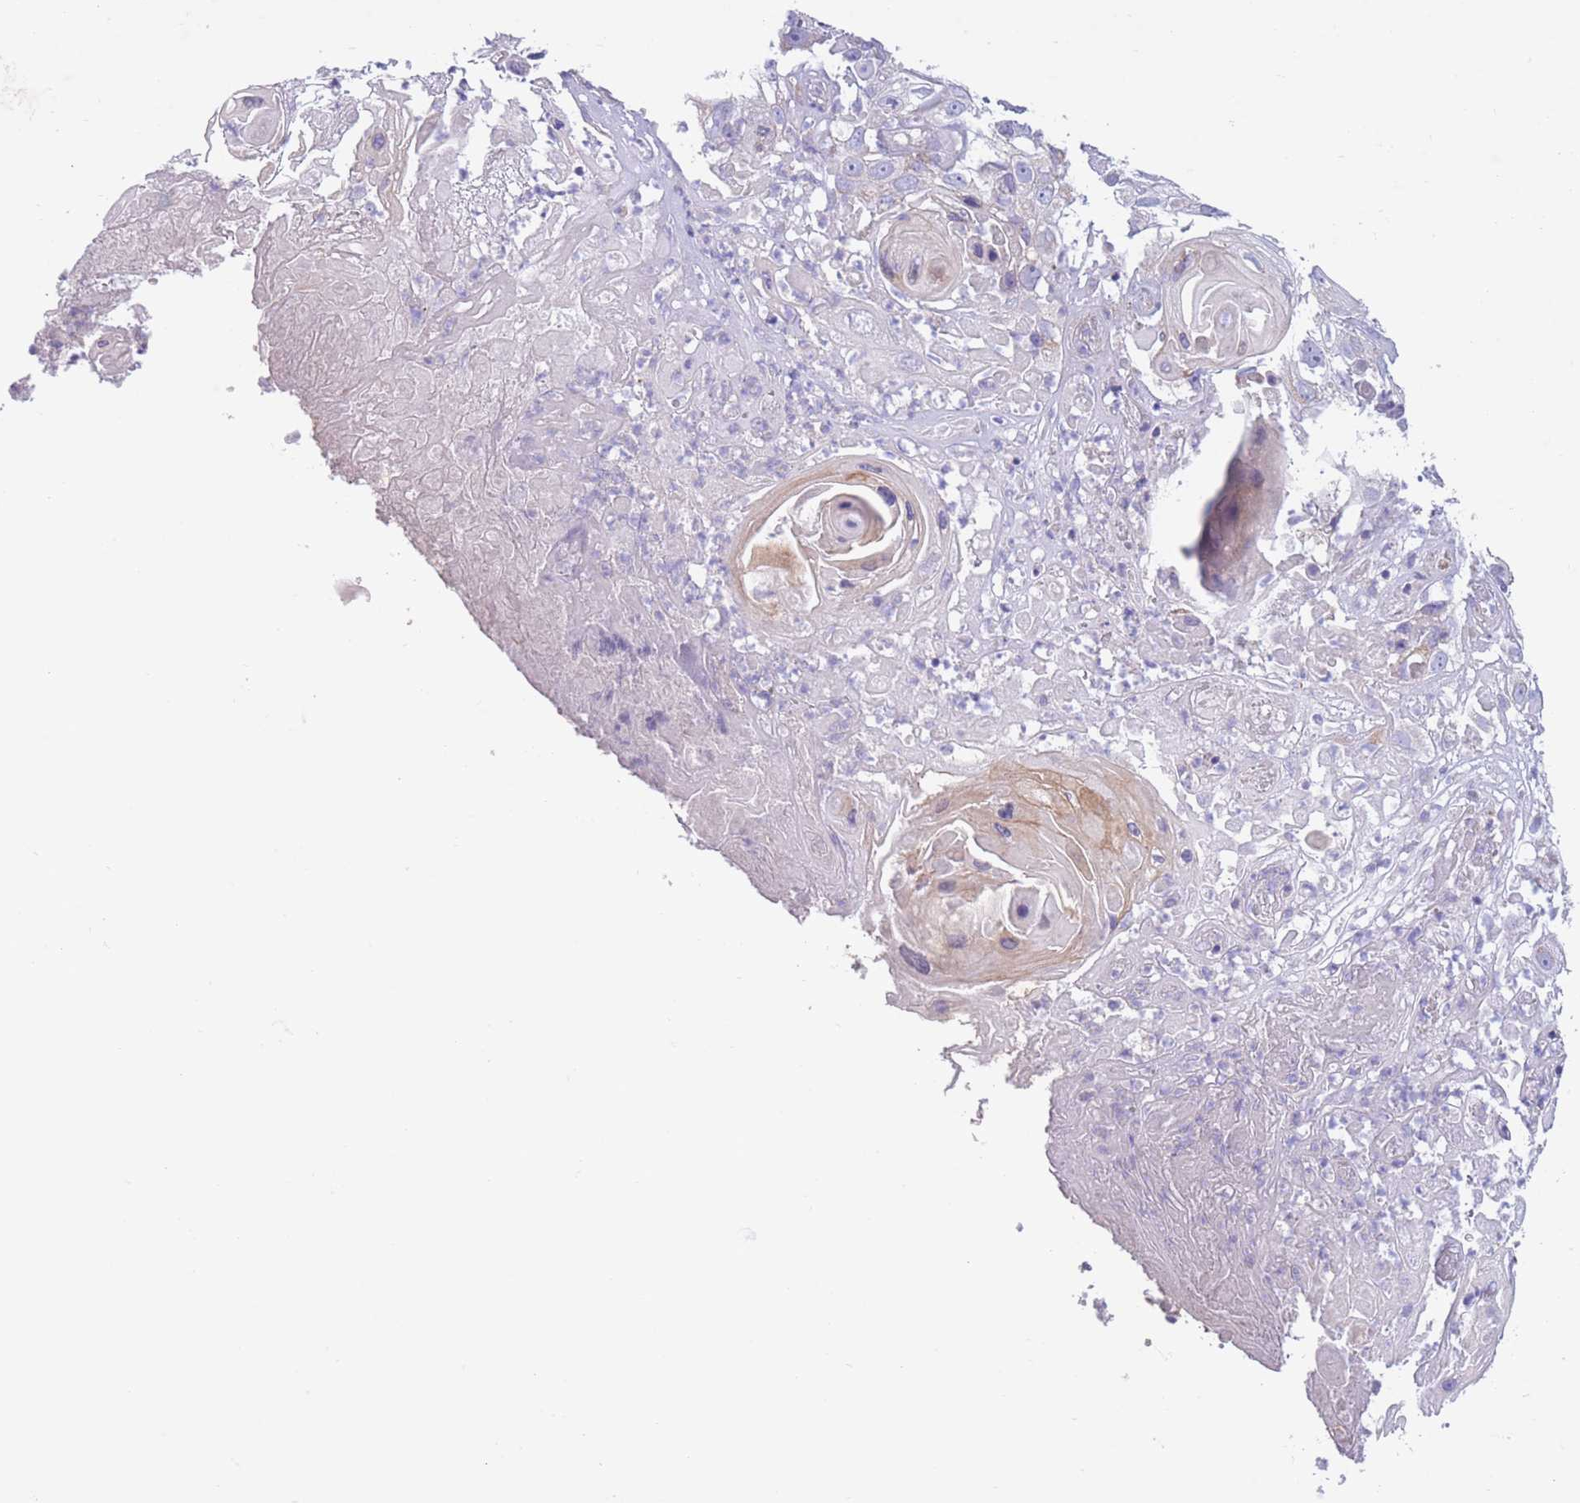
{"staining": {"intensity": "negative", "quantity": "none", "location": "none"}, "tissue": "skin cancer", "cell_type": "Tumor cells", "image_type": "cancer", "snomed": [{"axis": "morphology", "description": "Squamous cell carcinoma, NOS"}, {"axis": "topography", "description": "Skin"}], "caption": "Tumor cells are negative for brown protein staining in skin squamous cell carcinoma.", "gene": "PDHA1", "patient": {"sex": "male", "age": 55}}